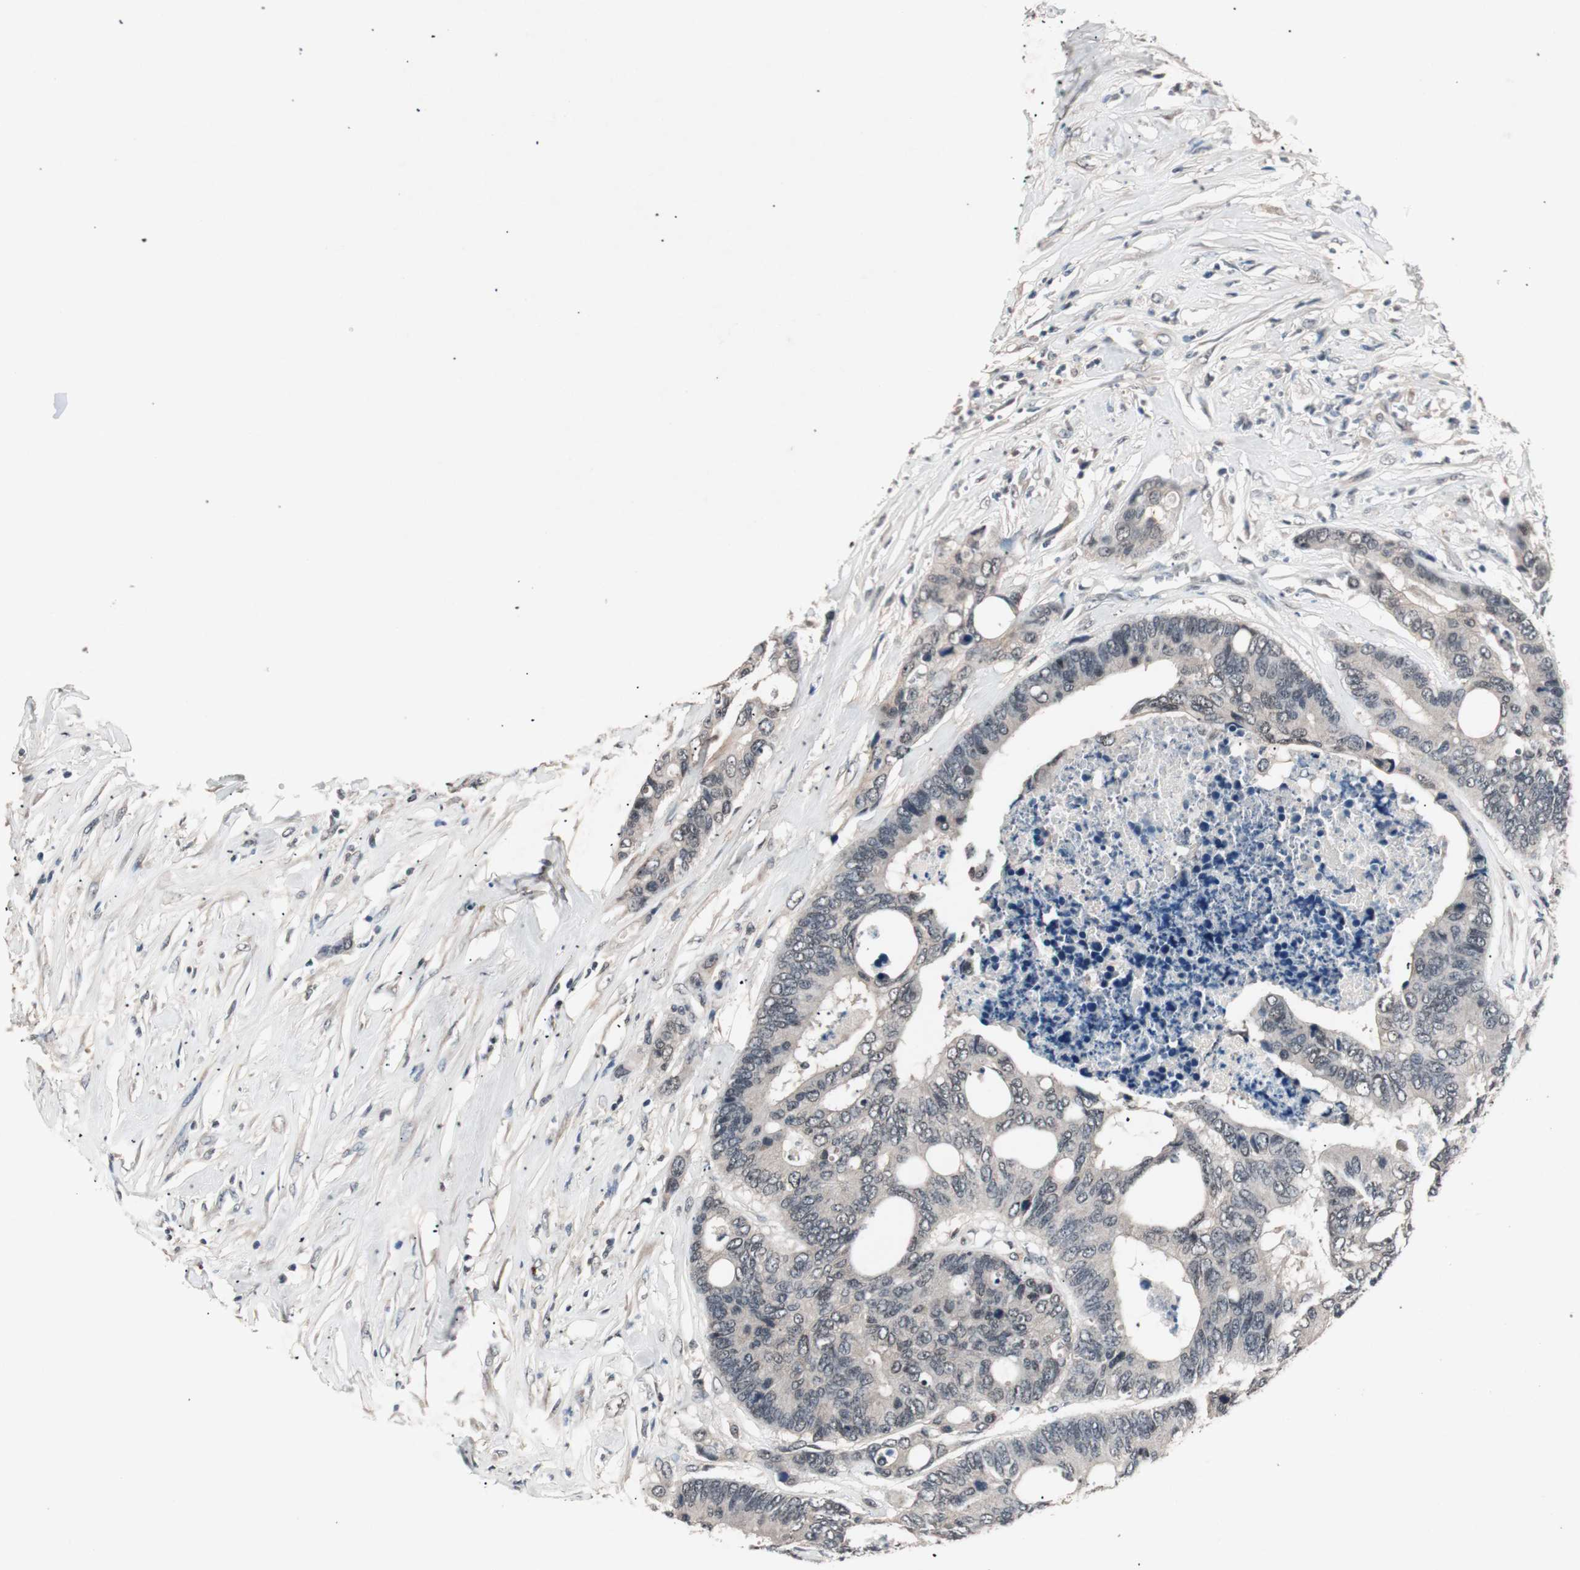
{"staining": {"intensity": "weak", "quantity": "<25%", "location": "nuclear"}, "tissue": "colorectal cancer", "cell_type": "Tumor cells", "image_type": "cancer", "snomed": [{"axis": "morphology", "description": "Adenocarcinoma, NOS"}, {"axis": "topography", "description": "Rectum"}], "caption": "IHC of colorectal adenocarcinoma reveals no expression in tumor cells.", "gene": "NFRKB", "patient": {"sex": "male", "age": 55}}